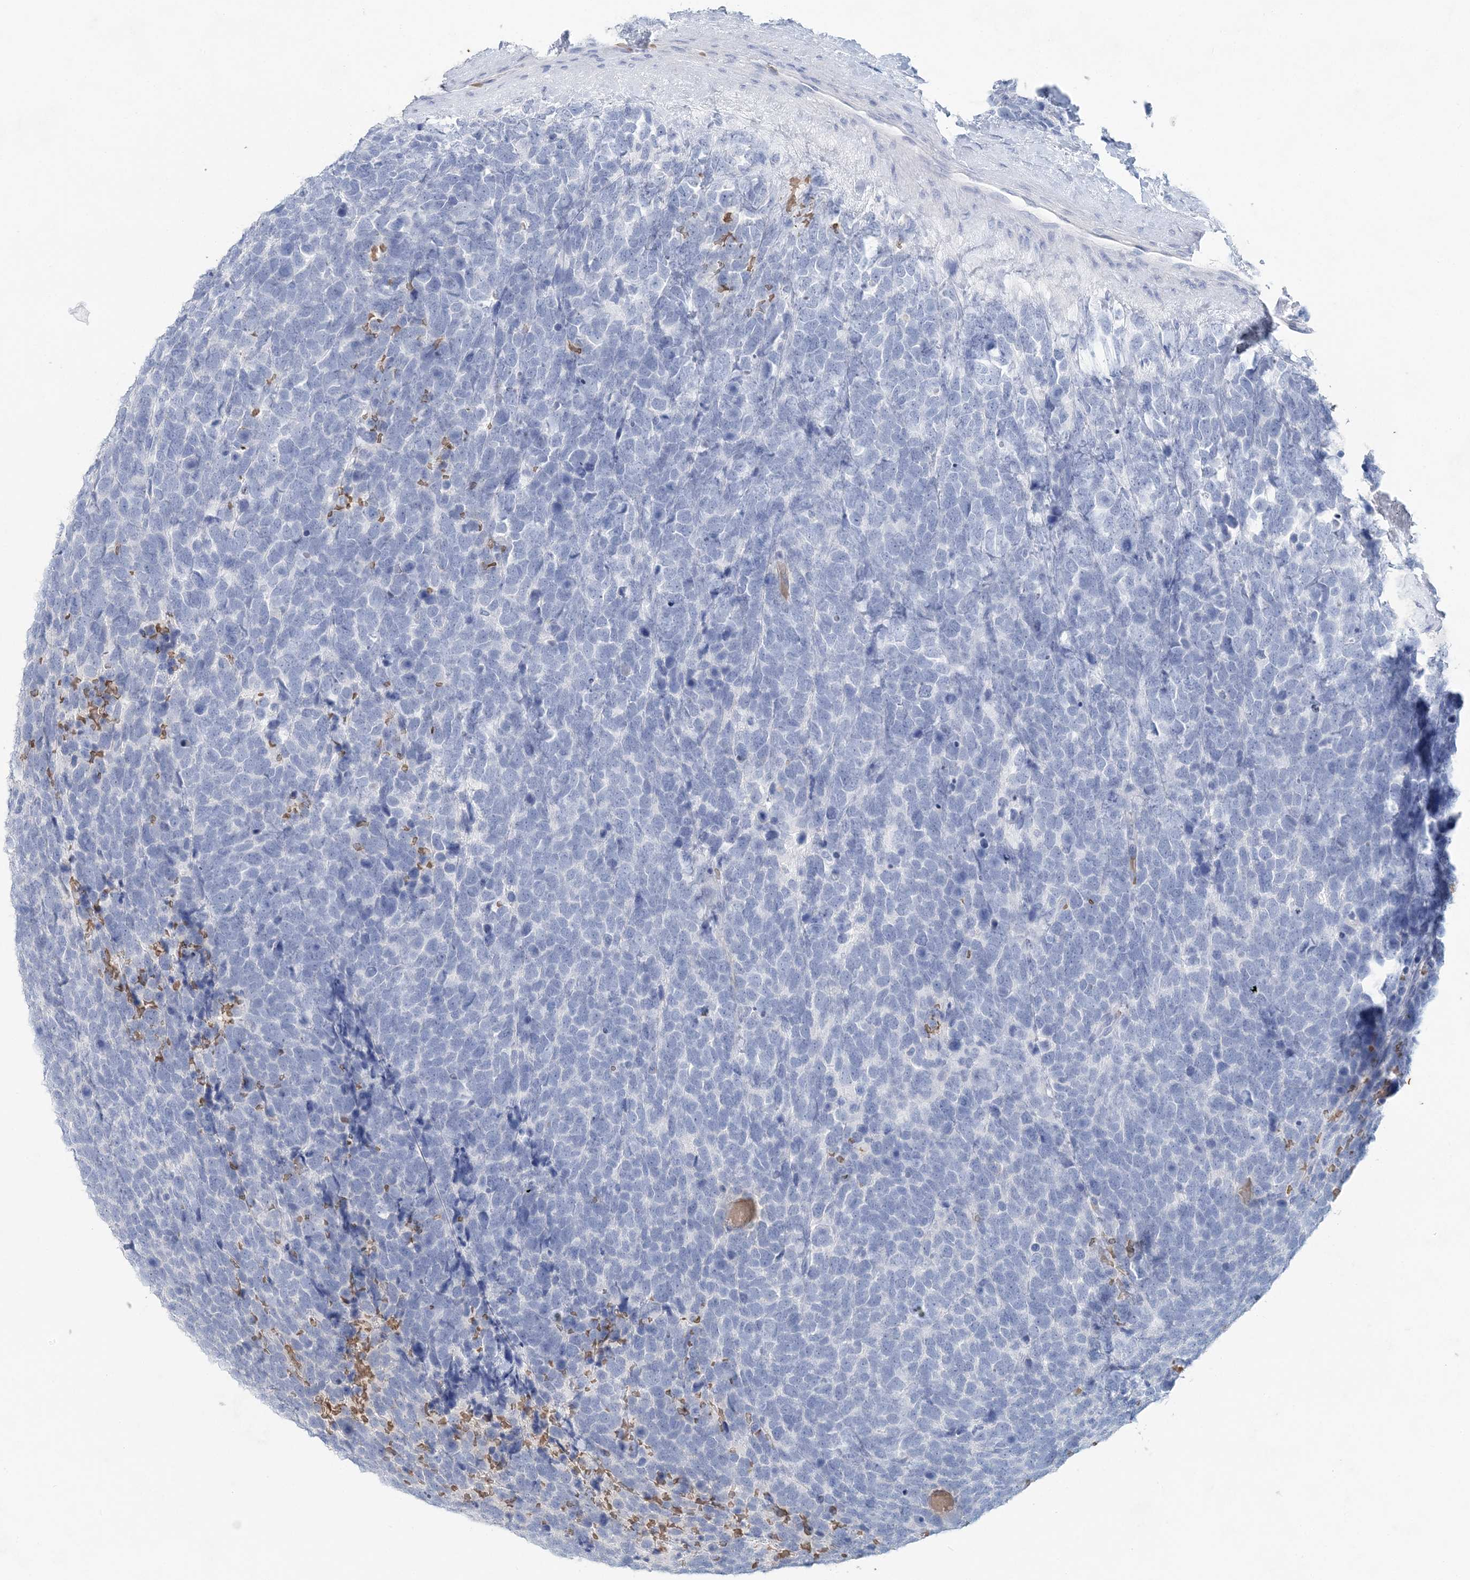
{"staining": {"intensity": "negative", "quantity": "none", "location": "none"}, "tissue": "urothelial cancer", "cell_type": "Tumor cells", "image_type": "cancer", "snomed": [{"axis": "morphology", "description": "Urothelial carcinoma, High grade"}, {"axis": "topography", "description": "Urinary bladder"}], "caption": "Urothelial carcinoma (high-grade) stained for a protein using immunohistochemistry (IHC) reveals no staining tumor cells.", "gene": "HBD", "patient": {"sex": "female", "age": 82}}